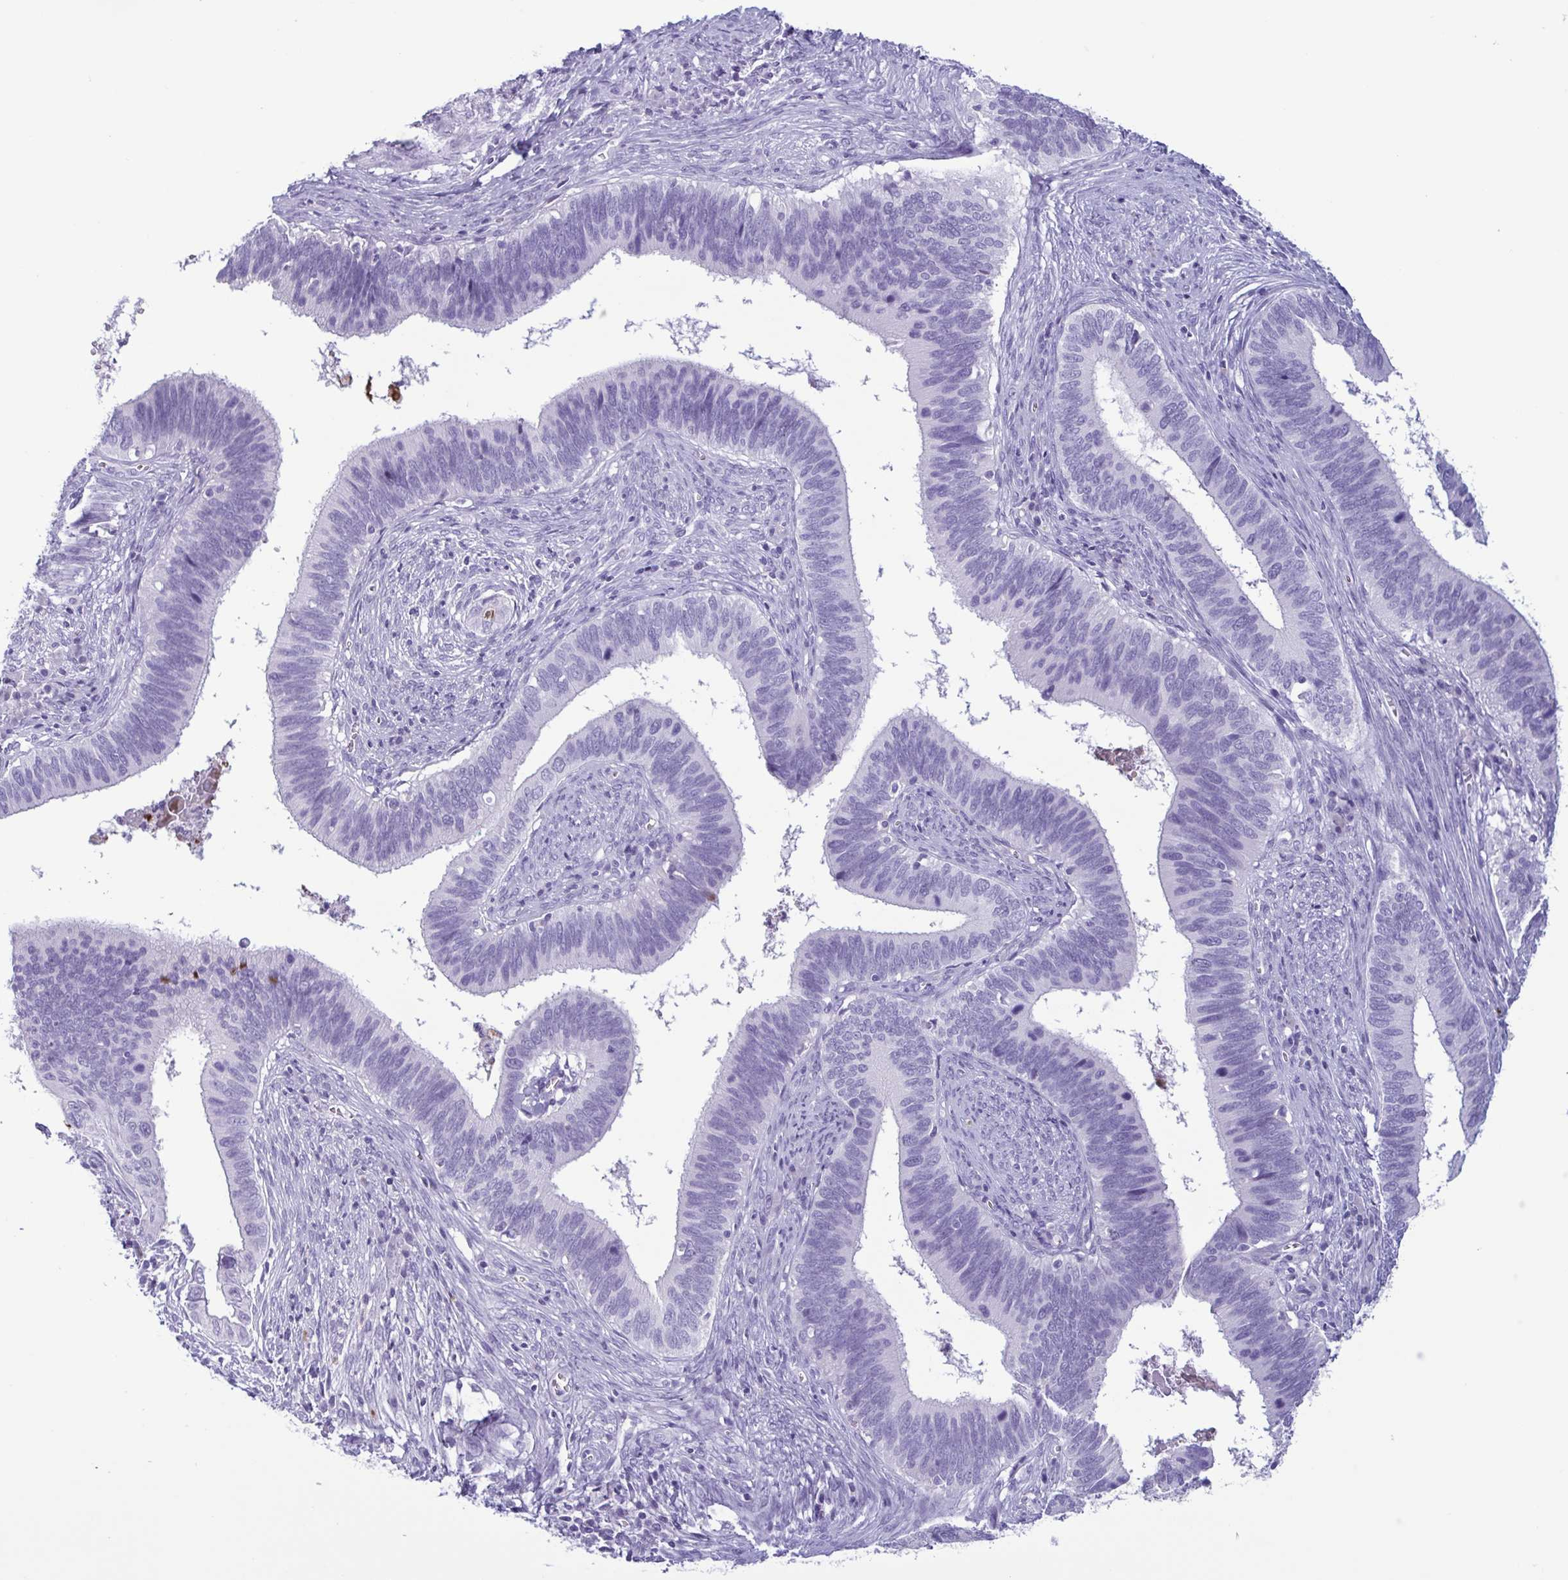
{"staining": {"intensity": "negative", "quantity": "none", "location": "none"}, "tissue": "cervical cancer", "cell_type": "Tumor cells", "image_type": "cancer", "snomed": [{"axis": "morphology", "description": "Adenocarcinoma, NOS"}, {"axis": "topography", "description": "Cervix"}], "caption": "High power microscopy histopathology image of an IHC photomicrograph of adenocarcinoma (cervical), revealing no significant staining in tumor cells.", "gene": "LTF", "patient": {"sex": "female", "age": 42}}